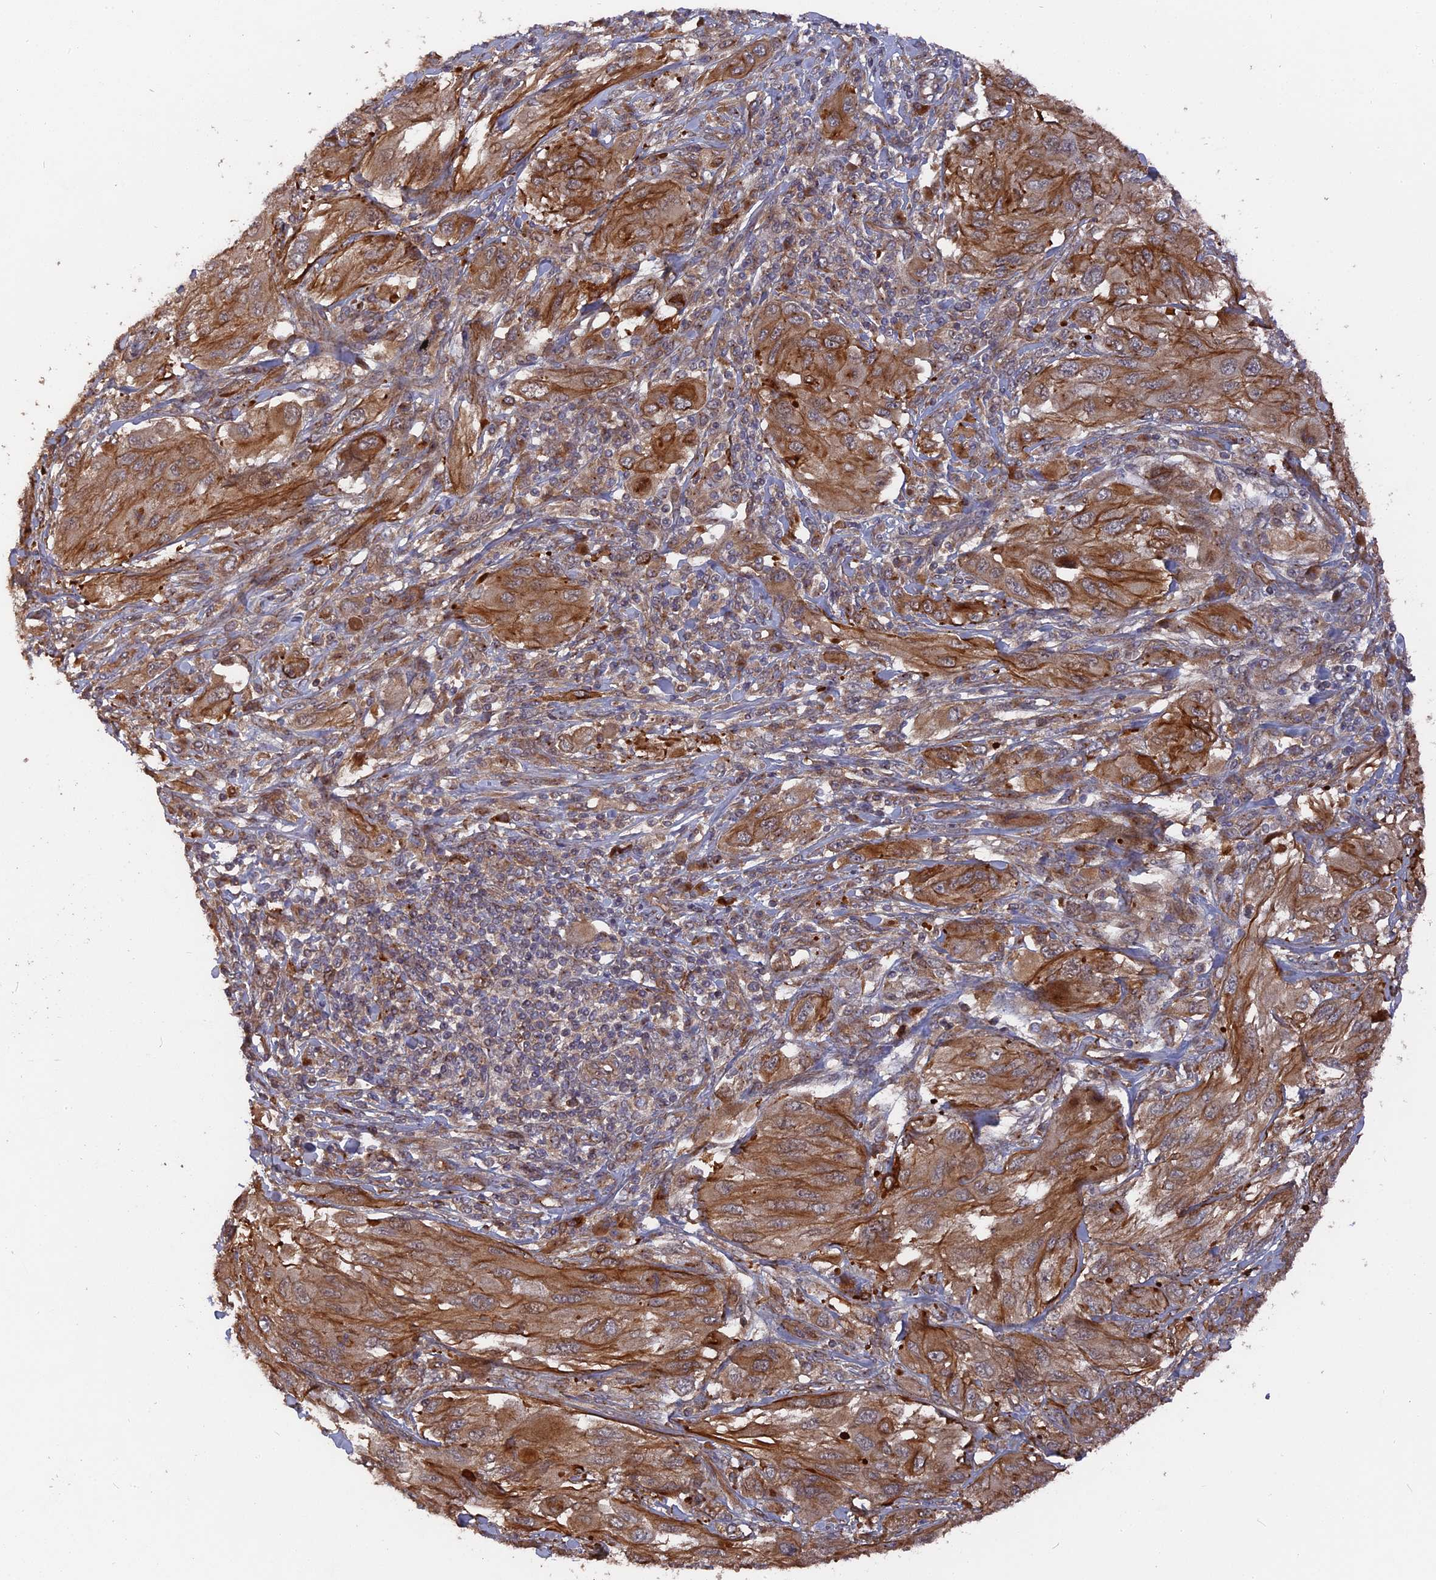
{"staining": {"intensity": "moderate", "quantity": ">75%", "location": "cytoplasmic/membranous"}, "tissue": "melanoma", "cell_type": "Tumor cells", "image_type": "cancer", "snomed": [{"axis": "morphology", "description": "Malignant melanoma, NOS"}, {"axis": "topography", "description": "Skin"}], "caption": "Malignant melanoma was stained to show a protein in brown. There is medium levels of moderate cytoplasmic/membranous positivity in about >75% of tumor cells.", "gene": "DEF8", "patient": {"sex": "female", "age": 91}}